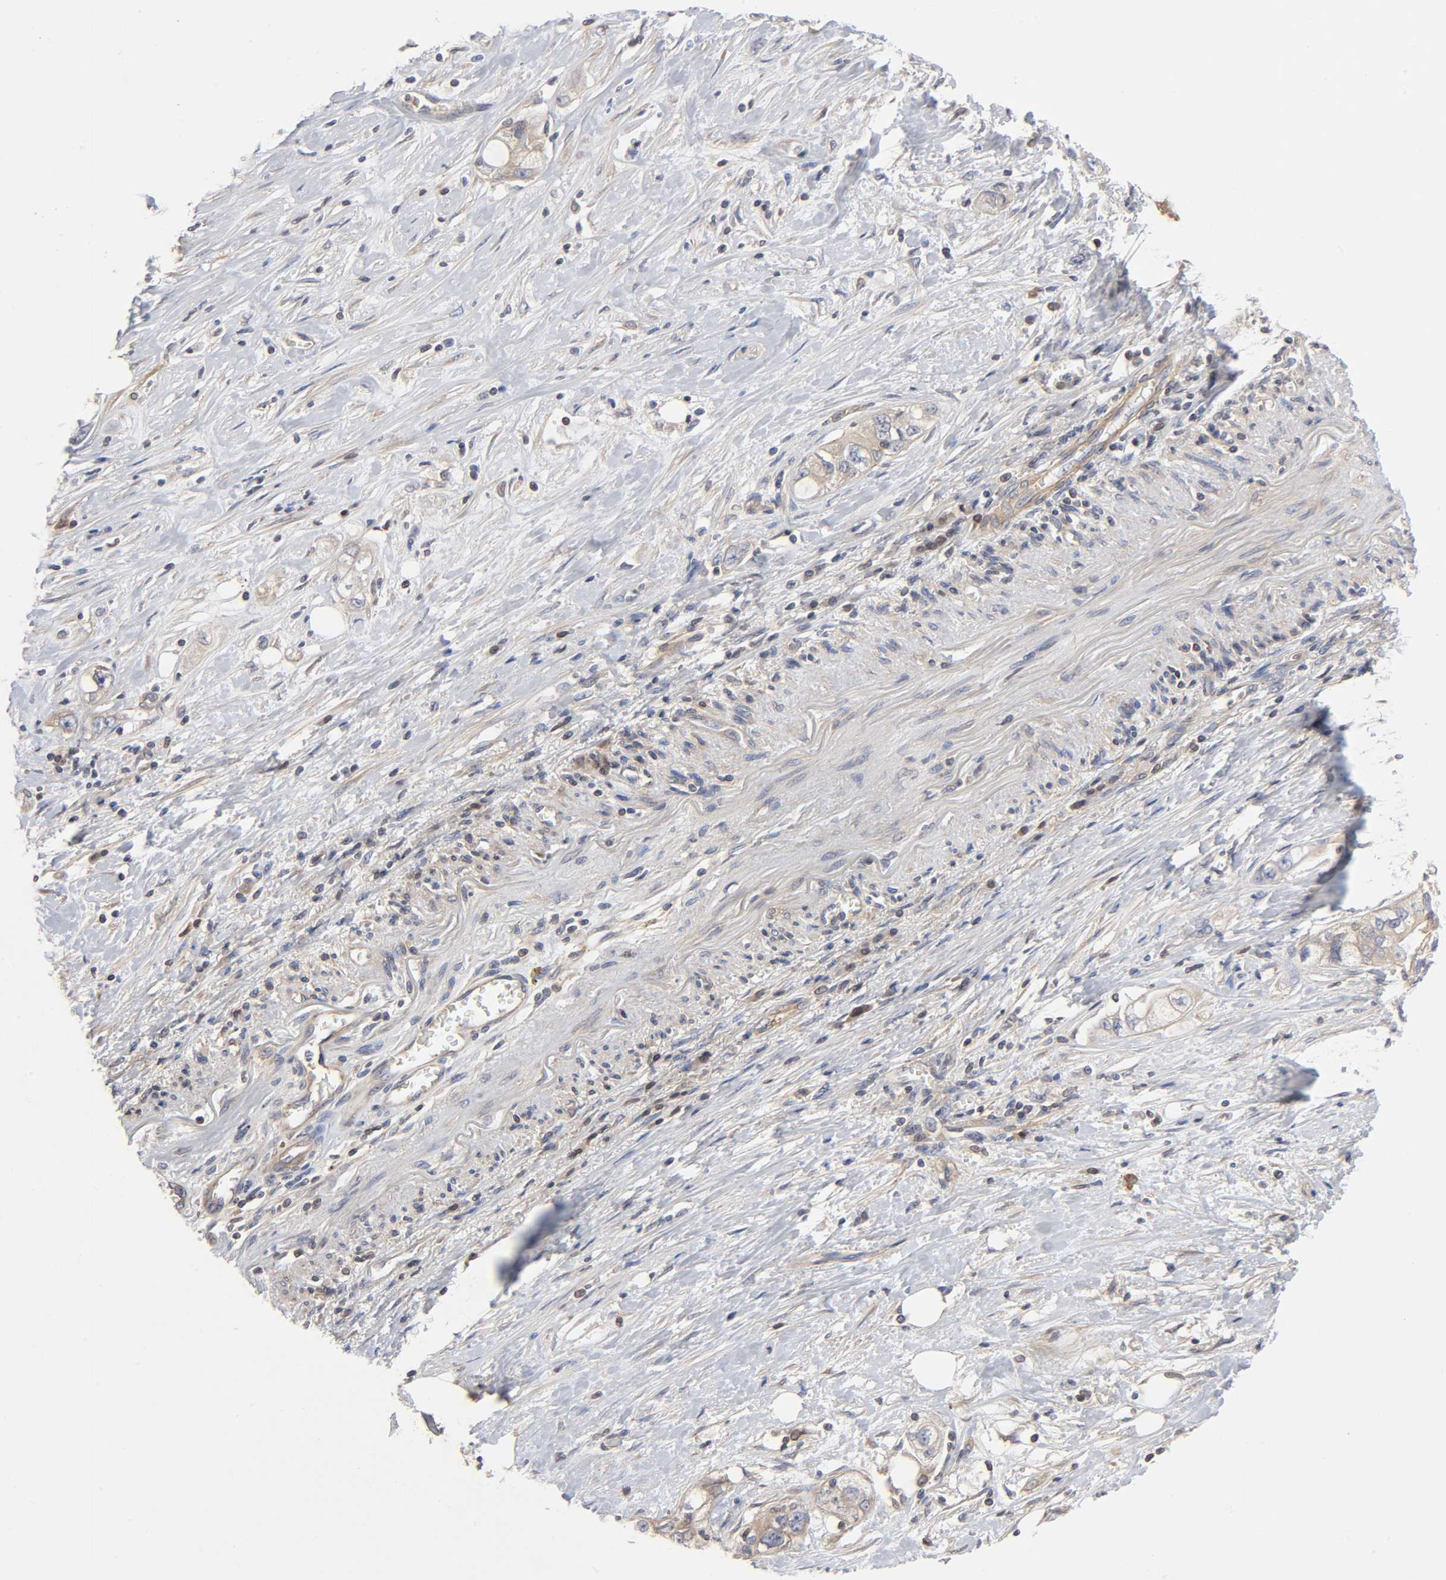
{"staining": {"intensity": "weak", "quantity": ">75%", "location": "cytoplasmic/membranous"}, "tissue": "pancreatic cancer", "cell_type": "Tumor cells", "image_type": "cancer", "snomed": [{"axis": "morphology", "description": "Adenocarcinoma, NOS"}, {"axis": "topography", "description": "Pancreas"}], "caption": "Human pancreatic cancer stained with a protein marker shows weak staining in tumor cells.", "gene": "STRN3", "patient": {"sex": "male", "age": 70}}